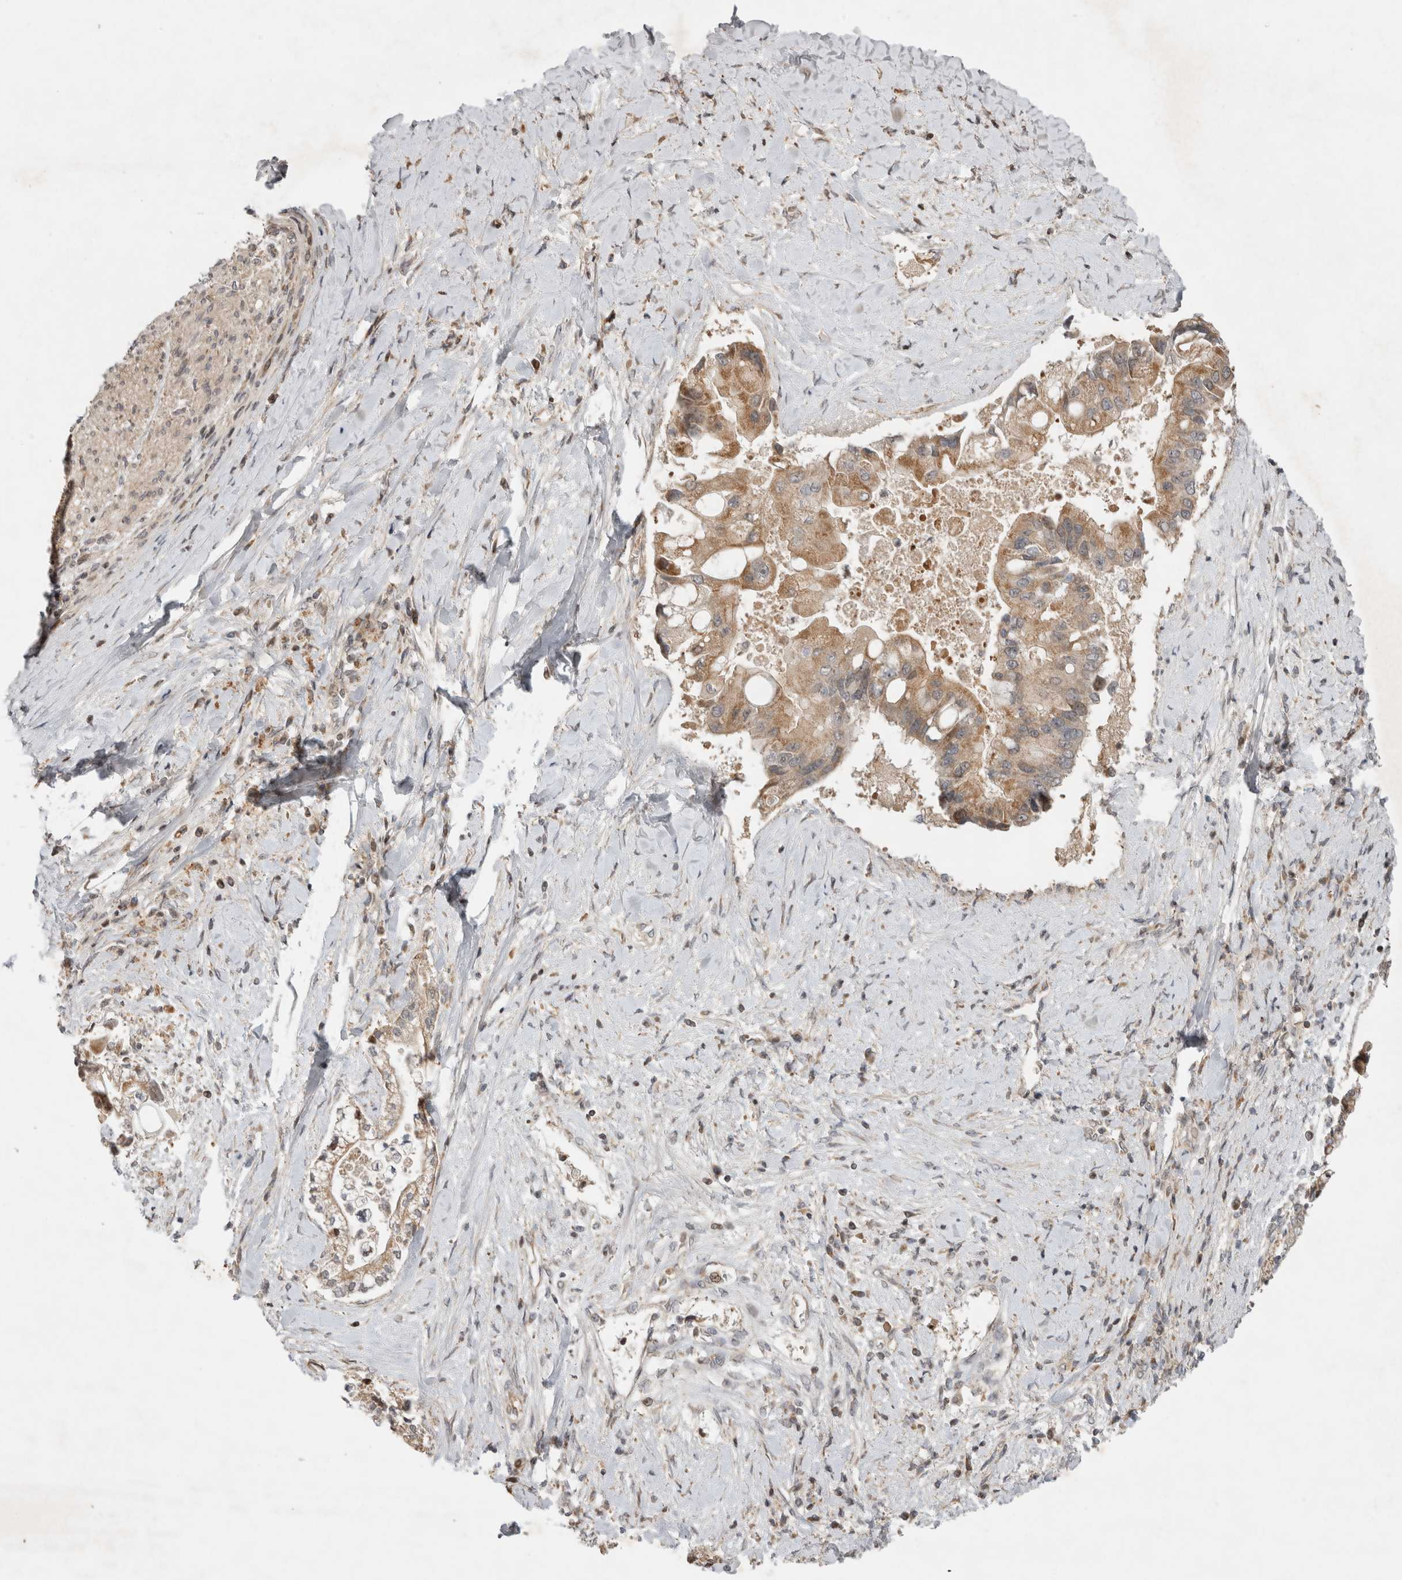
{"staining": {"intensity": "moderate", "quantity": ">75%", "location": "cytoplasmic/membranous"}, "tissue": "liver cancer", "cell_type": "Tumor cells", "image_type": "cancer", "snomed": [{"axis": "morphology", "description": "Cholangiocarcinoma"}, {"axis": "topography", "description": "Liver"}], "caption": "Protein expression analysis of liver cancer (cholangiocarcinoma) shows moderate cytoplasmic/membranous expression in approximately >75% of tumor cells.", "gene": "EIF2AK1", "patient": {"sex": "male", "age": 50}}